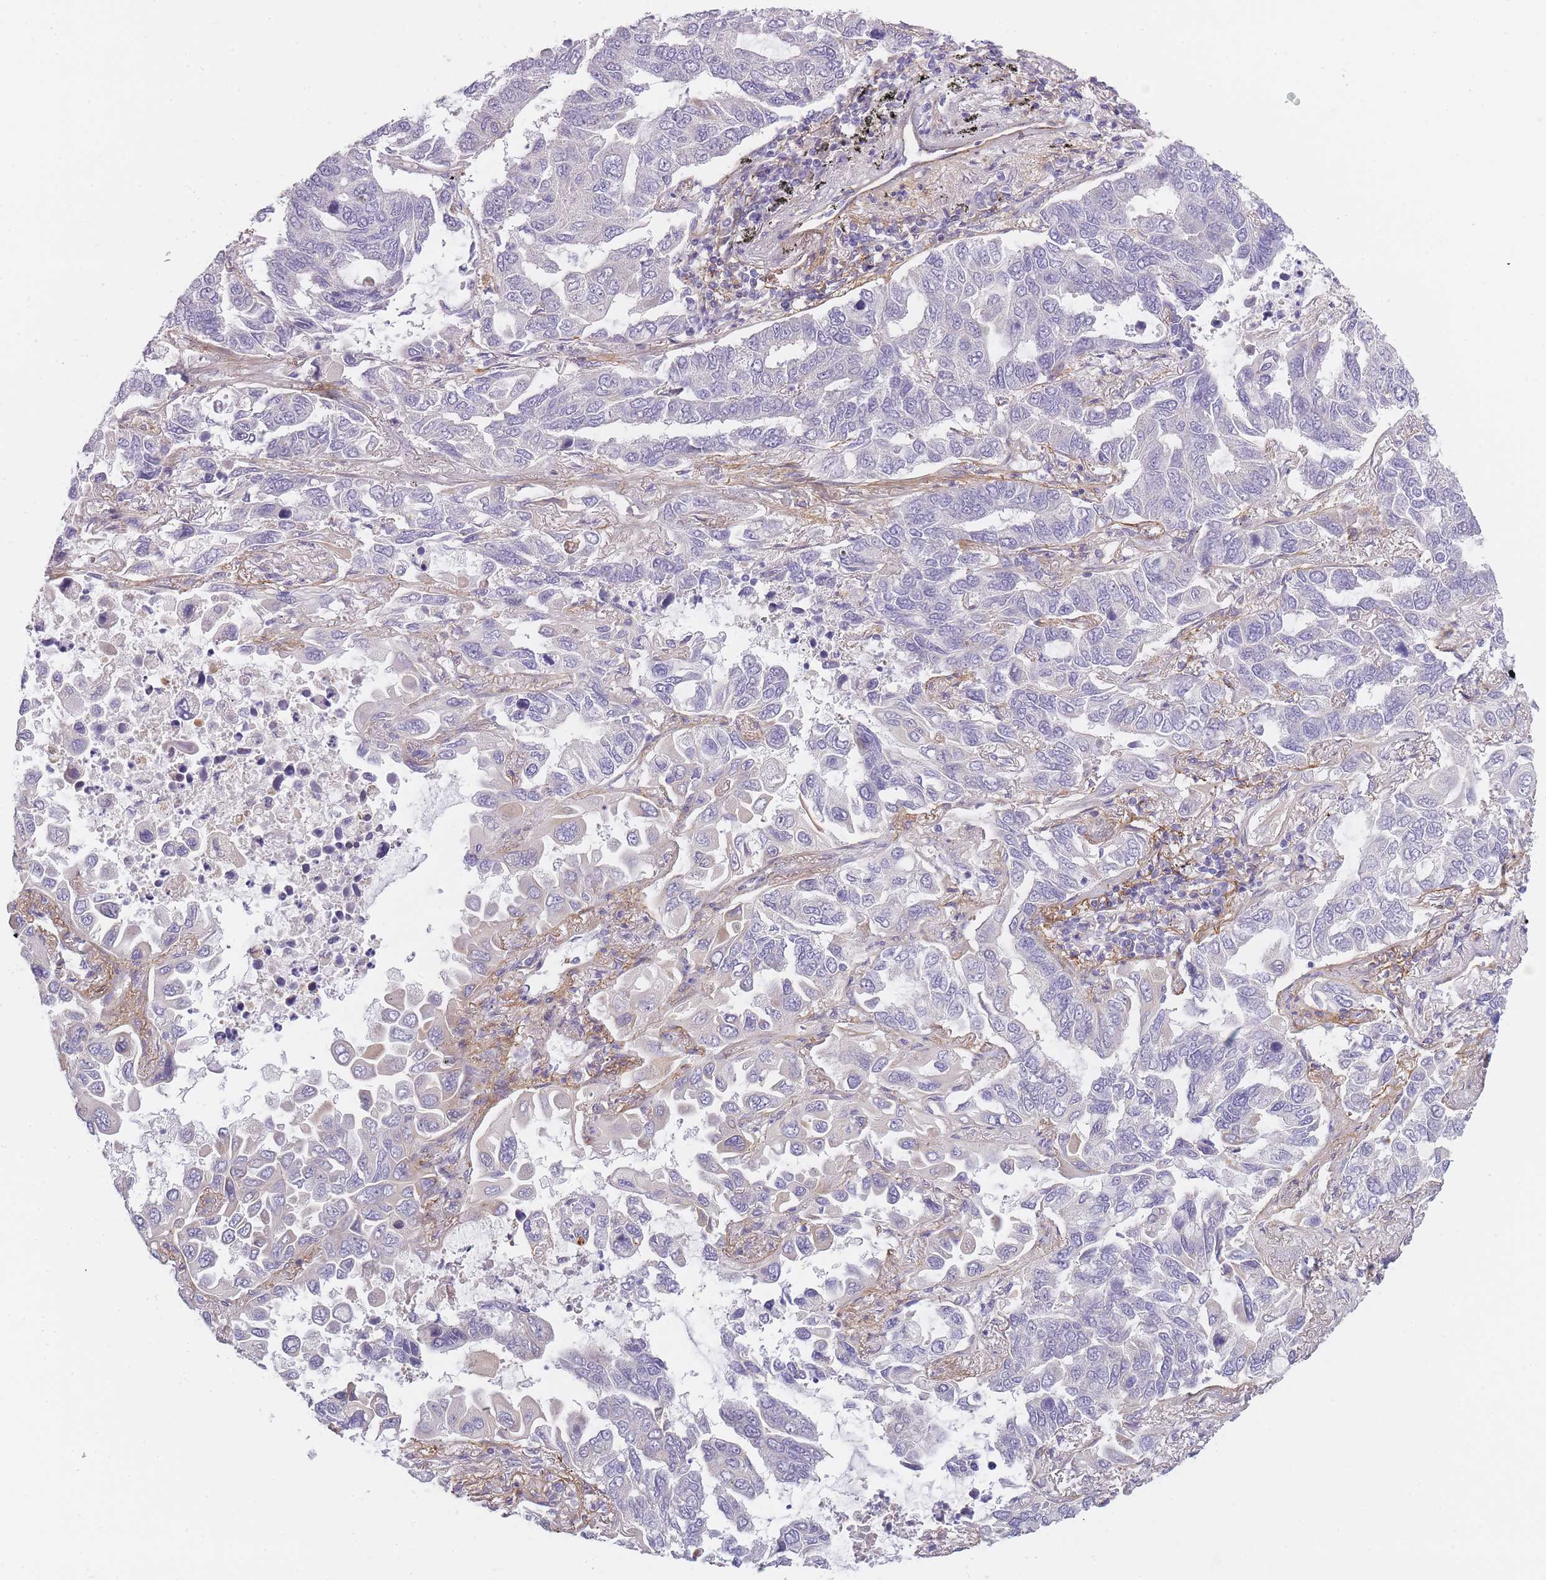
{"staining": {"intensity": "negative", "quantity": "none", "location": "none"}, "tissue": "lung cancer", "cell_type": "Tumor cells", "image_type": "cancer", "snomed": [{"axis": "morphology", "description": "Adenocarcinoma, NOS"}, {"axis": "topography", "description": "Lung"}], "caption": "Immunohistochemistry (IHC) of lung adenocarcinoma displays no staining in tumor cells.", "gene": "AP3M2", "patient": {"sex": "male", "age": 64}}